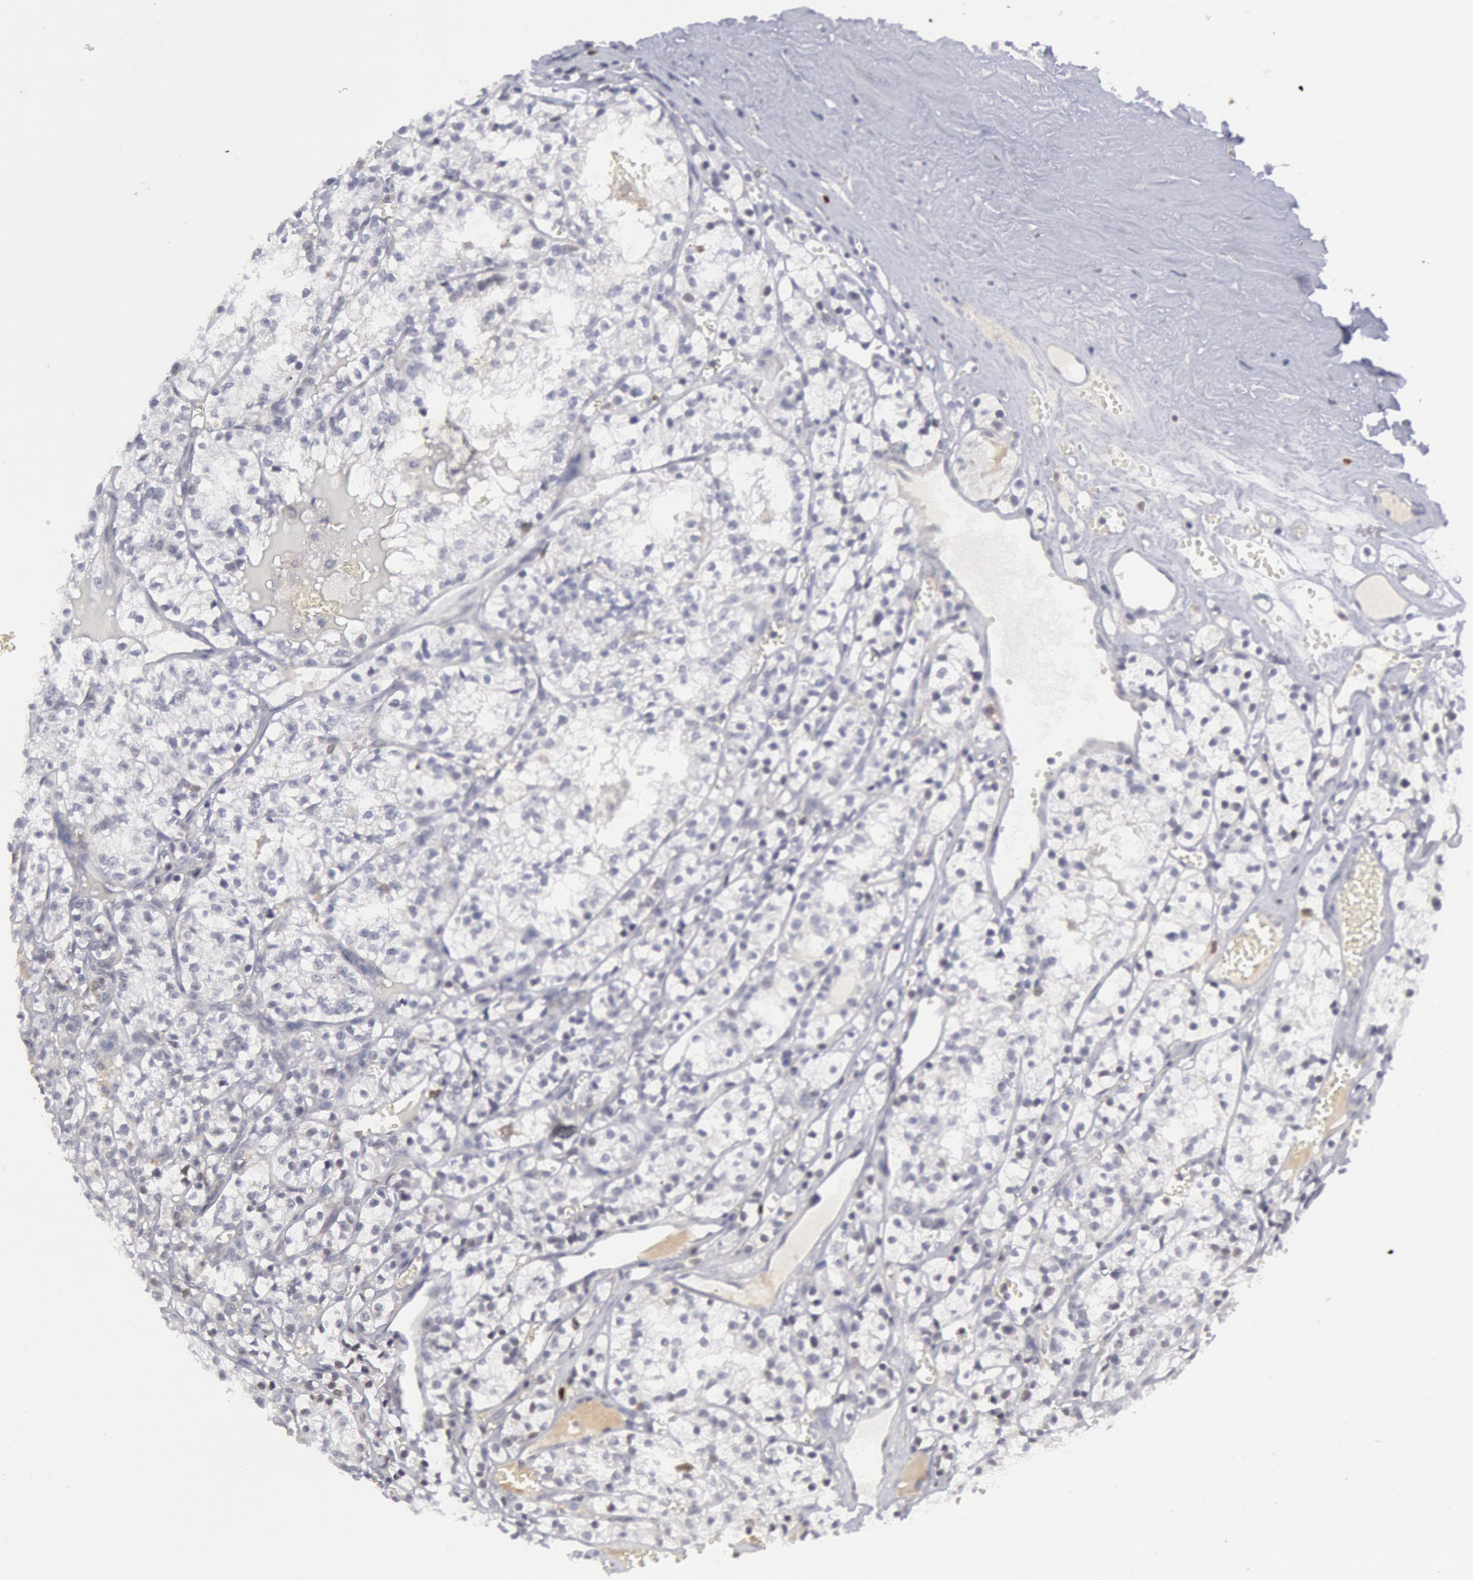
{"staining": {"intensity": "negative", "quantity": "none", "location": "none"}, "tissue": "renal cancer", "cell_type": "Tumor cells", "image_type": "cancer", "snomed": [{"axis": "morphology", "description": "Adenocarcinoma, NOS"}, {"axis": "topography", "description": "Kidney"}], "caption": "Renal cancer (adenocarcinoma) stained for a protein using IHC displays no staining tumor cells.", "gene": "PTGS2", "patient": {"sex": "male", "age": 61}}